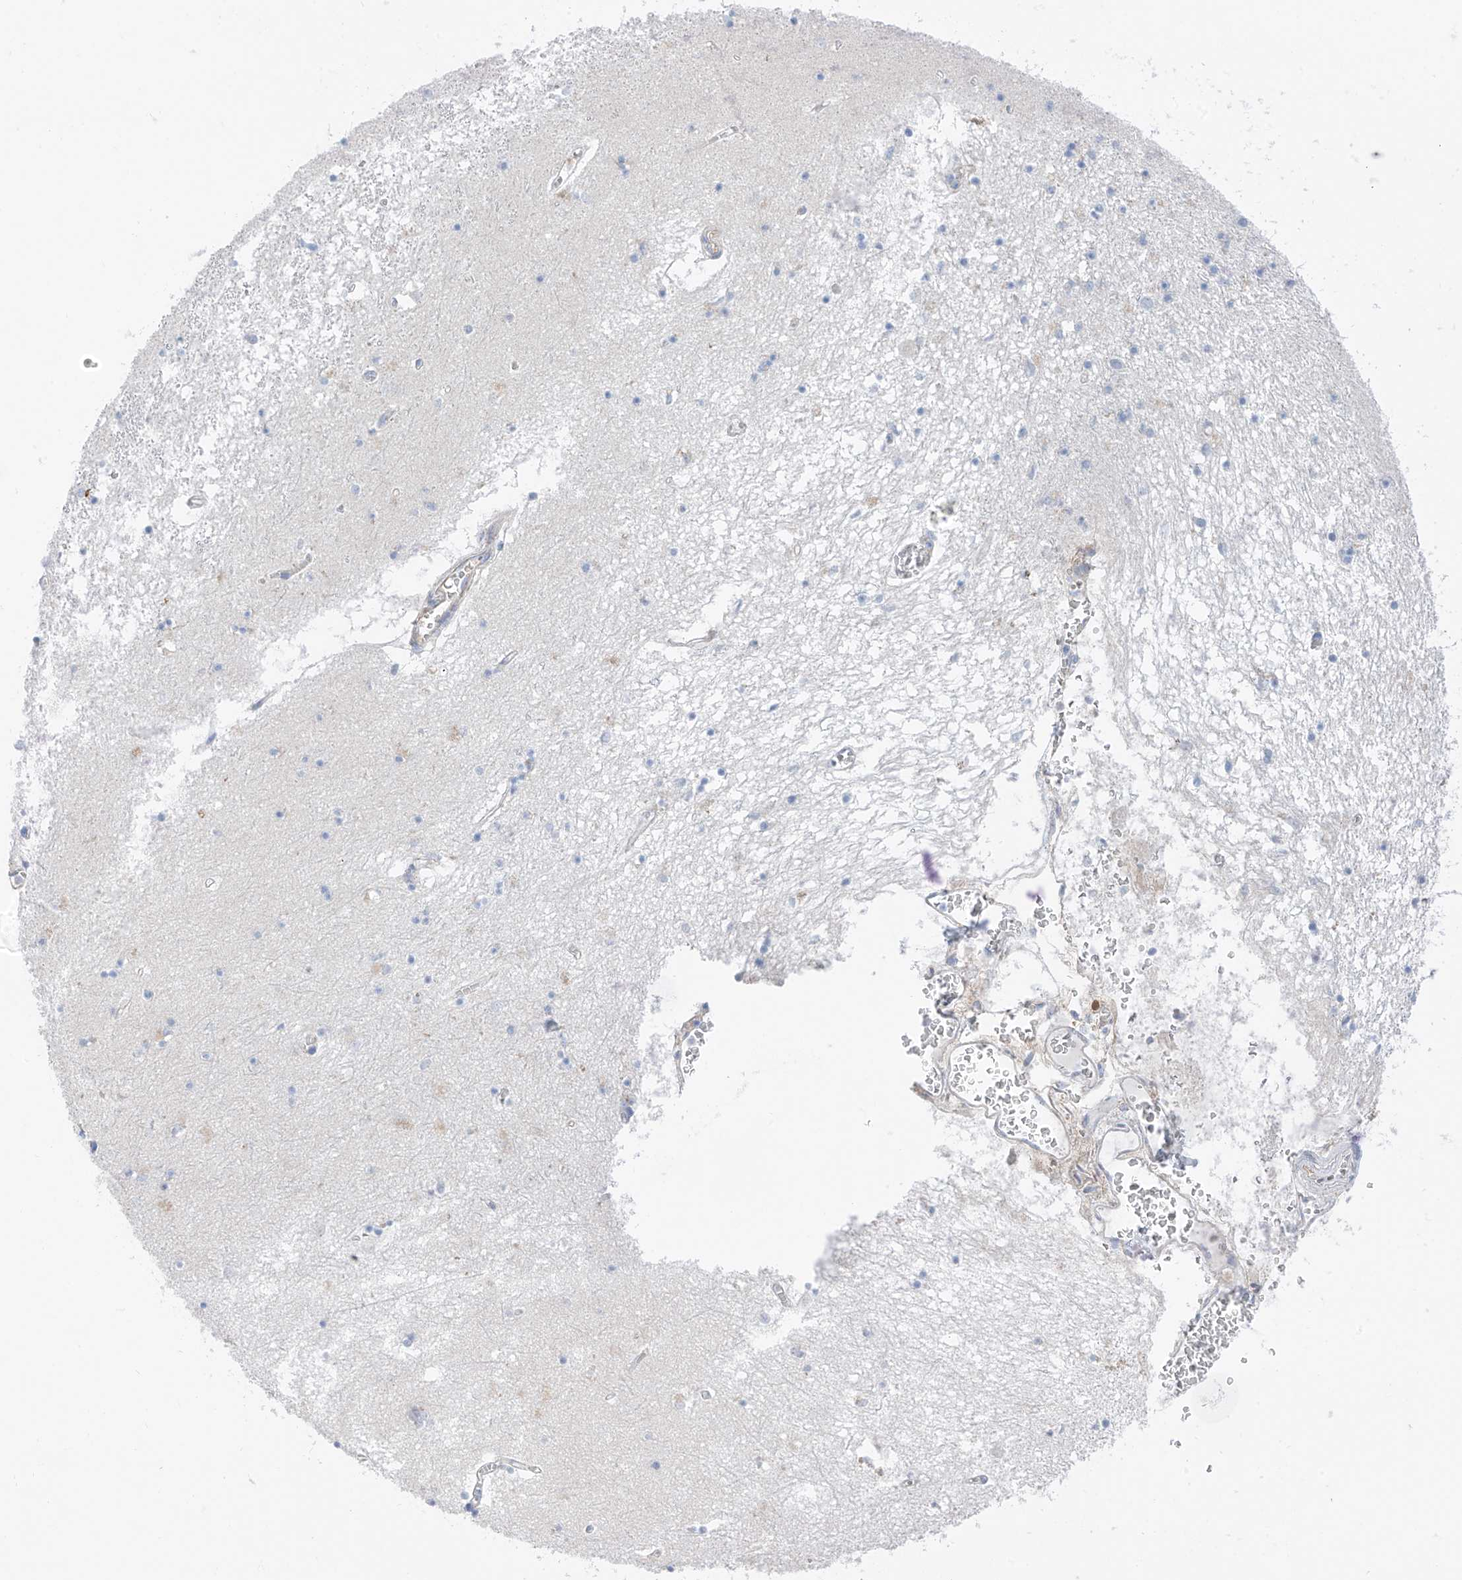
{"staining": {"intensity": "negative", "quantity": "none", "location": "none"}, "tissue": "hippocampus", "cell_type": "Glial cells", "image_type": "normal", "snomed": [{"axis": "morphology", "description": "Normal tissue, NOS"}, {"axis": "topography", "description": "Hippocampus"}], "caption": "Immunohistochemistry photomicrograph of unremarkable hippocampus: human hippocampus stained with DAB (3,3'-diaminobenzidine) exhibits no significant protein staining in glial cells.", "gene": "ITGA9", "patient": {"sex": "male", "age": 70}}